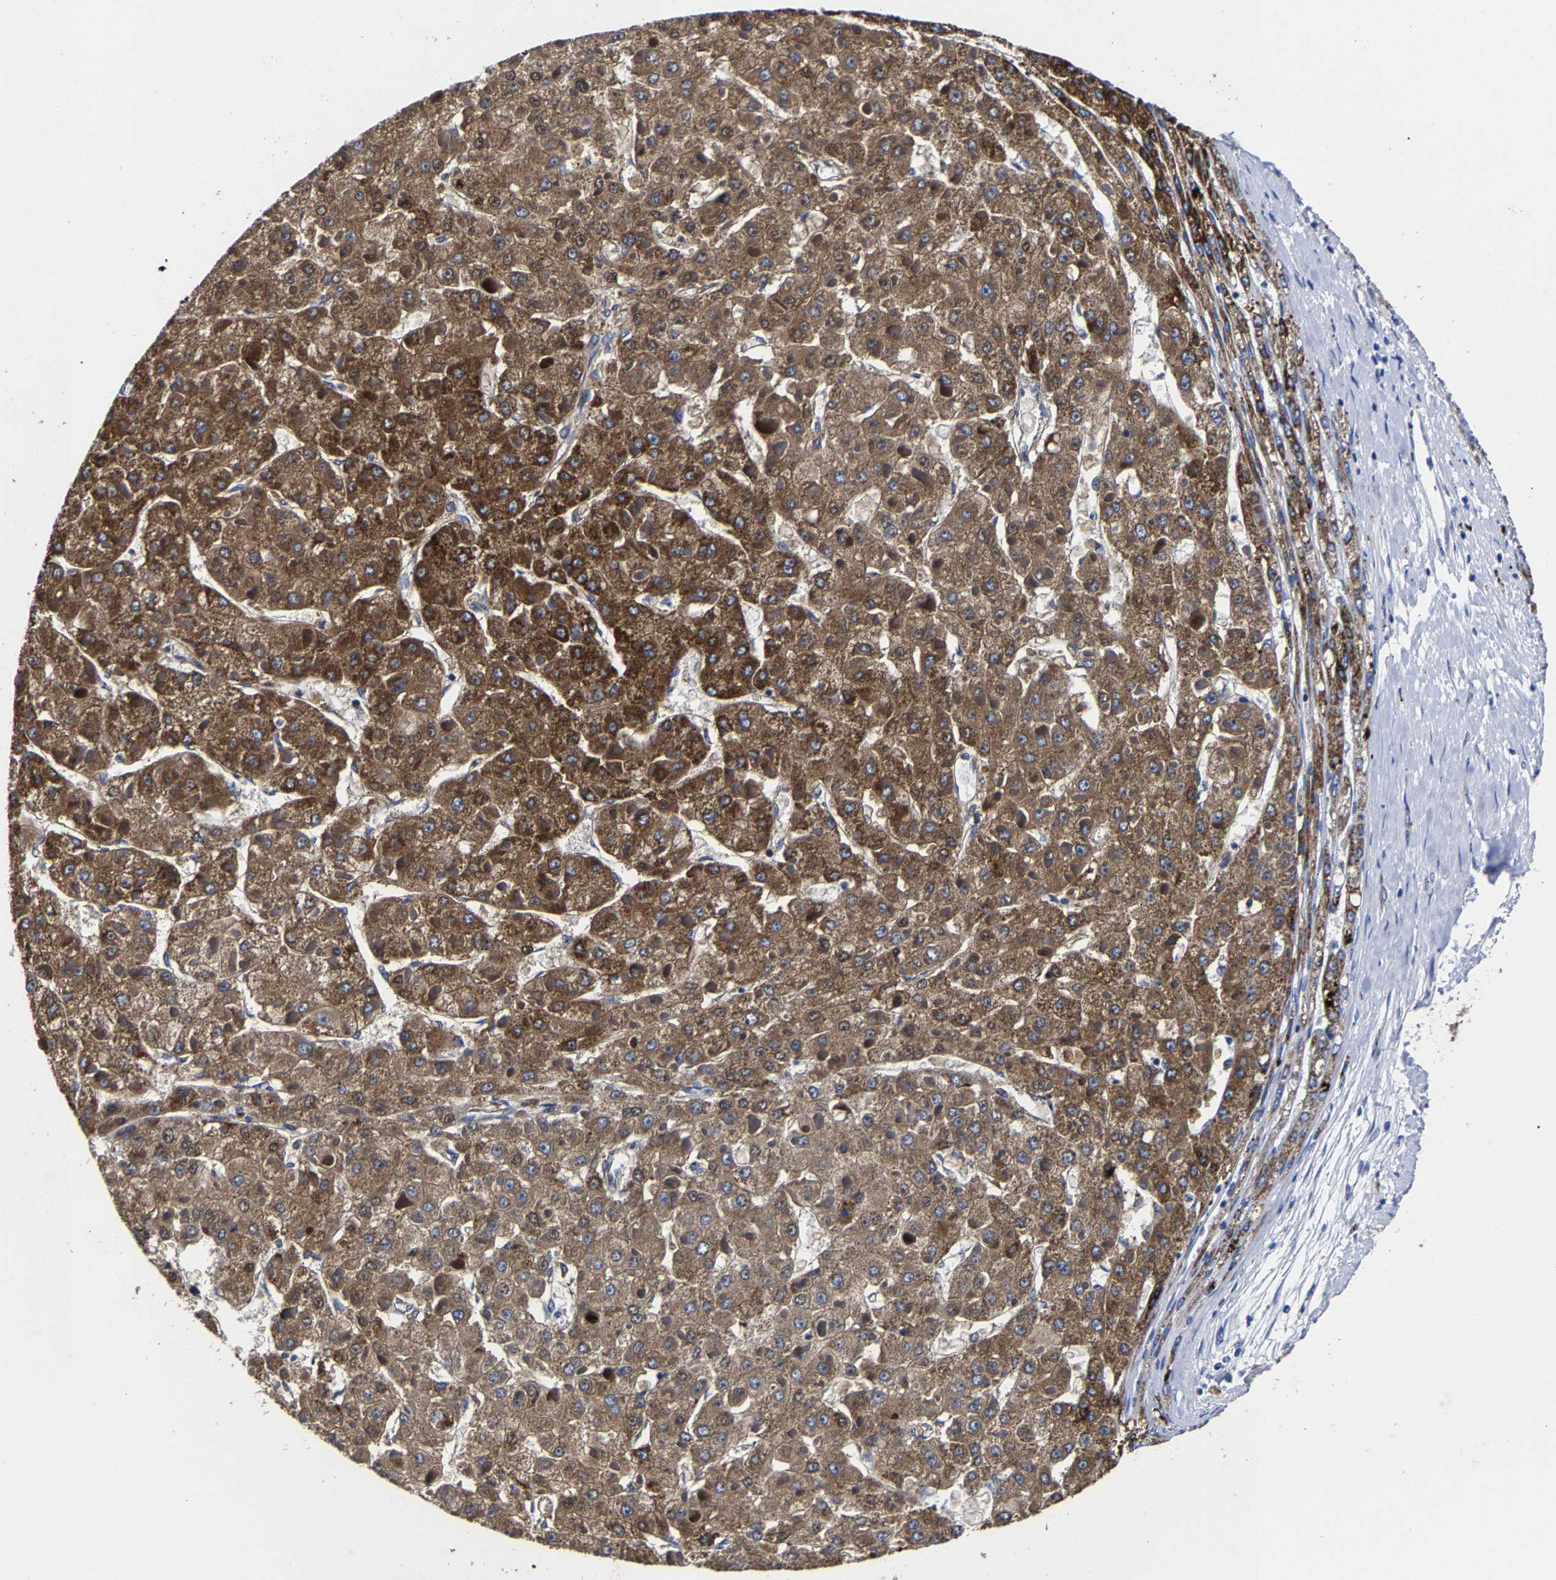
{"staining": {"intensity": "moderate", "quantity": ">75%", "location": "cytoplasmic/membranous"}, "tissue": "liver cancer", "cell_type": "Tumor cells", "image_type": "cancer", "snomed": [{"axis": "morphology", "description": "Carcinoma, Hepatocellular, NOS"}, {"axis": "topography", "description": "Liver"}], "caption": "The immunohistochemical stain shows moderate cytoplasmic/membranous positivity in tumor cells of liver hepatocellular carcinoma tissue.", "gene": "AASS", "patient": {"sex": "female", "age": 73}}